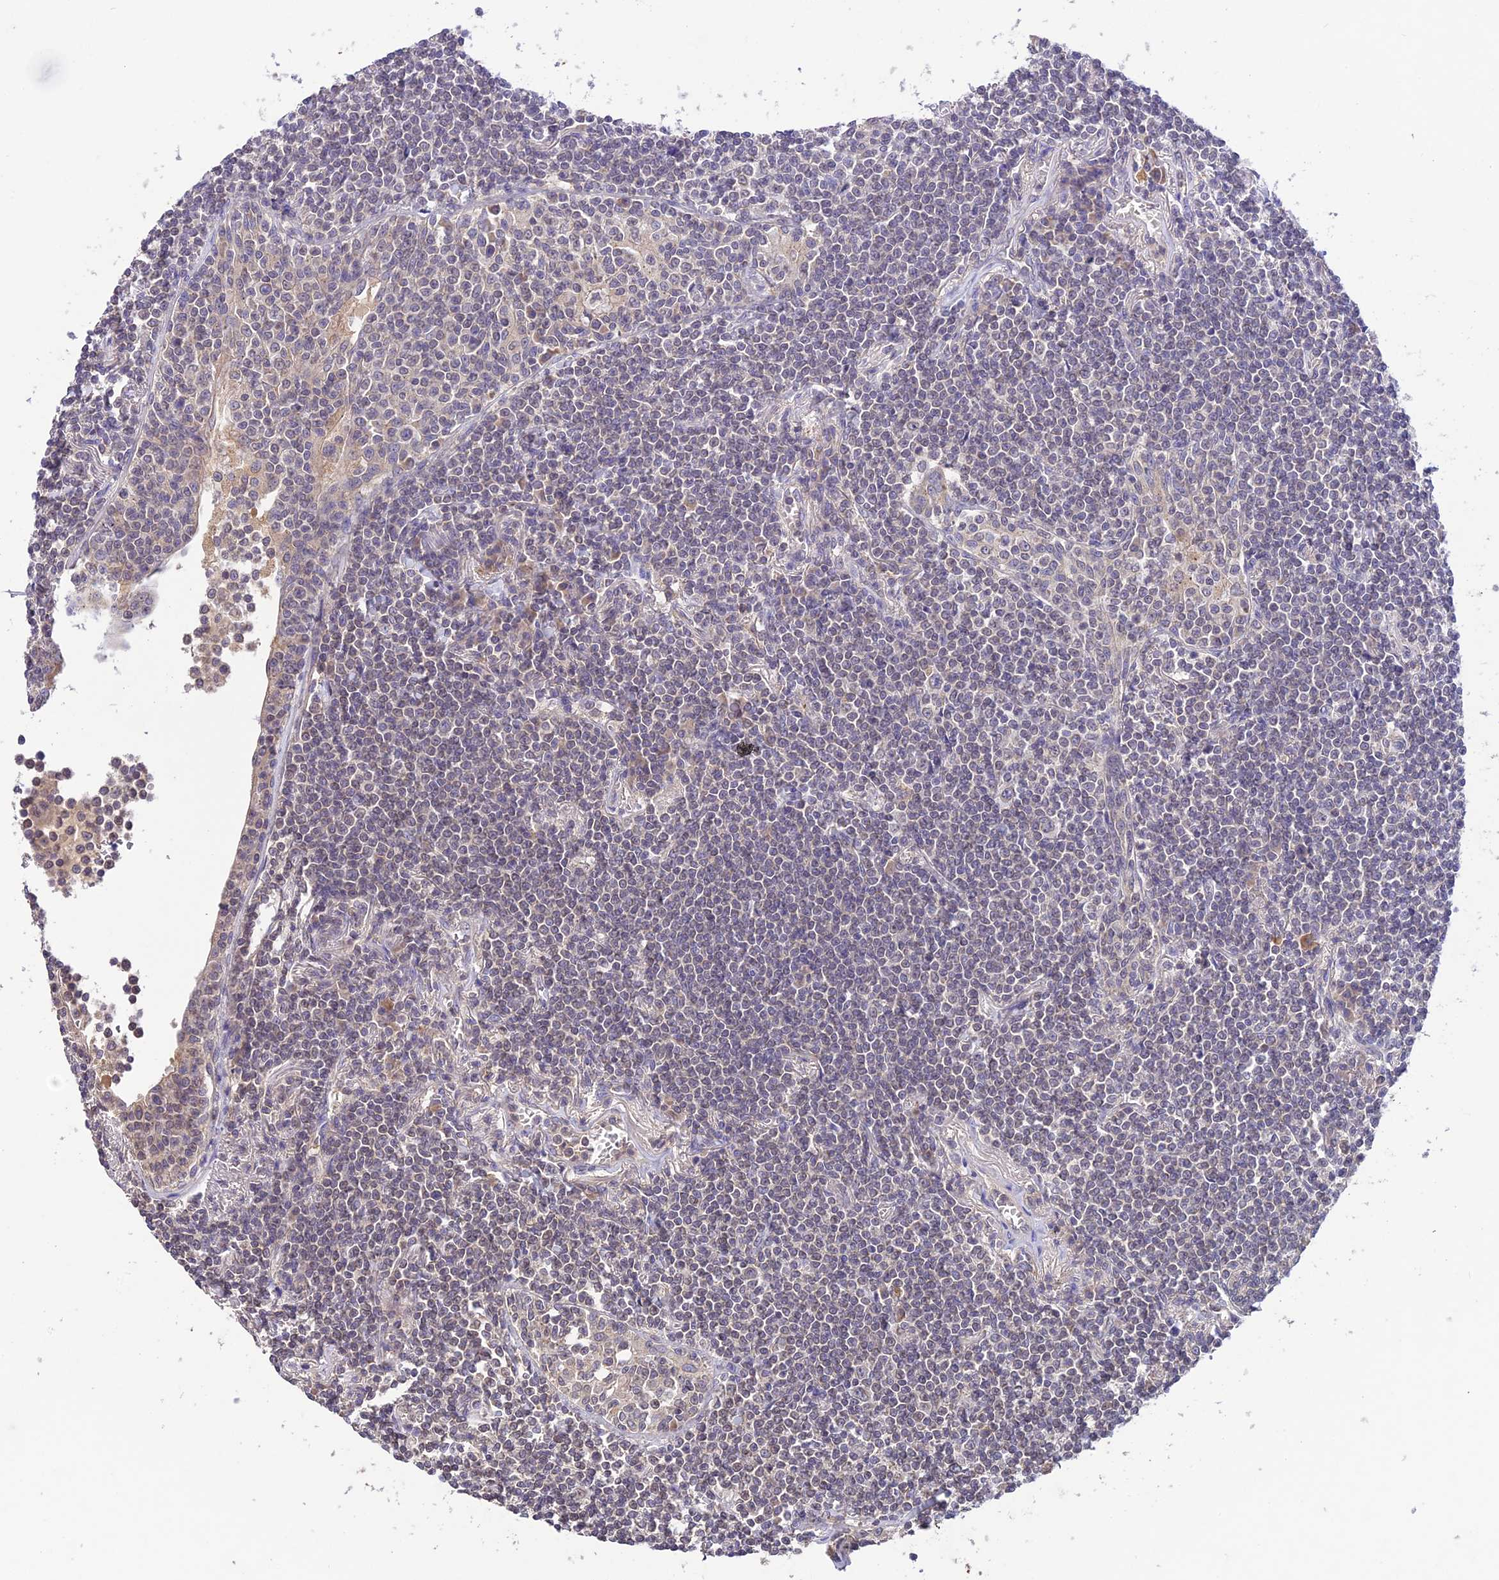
{"staining": {"intensity": "negative", "quantity": "none", "location": "none"}, "tissue": "lymphoma", "cell_type": "Tumor cells", "image_type": "cancer", "snomed": [{"axis": "morphology", "description": "Malignant lymphoma, non-Hodgkin's type, Low grade"}, {"axis": "topography", "description": "Lung"}], "caption": "Histopathology image shows no protein expression in tumor cells of lymphoma tissue.", "gene": "PGK1", "patient": {"sex": "female", "age": 71}}